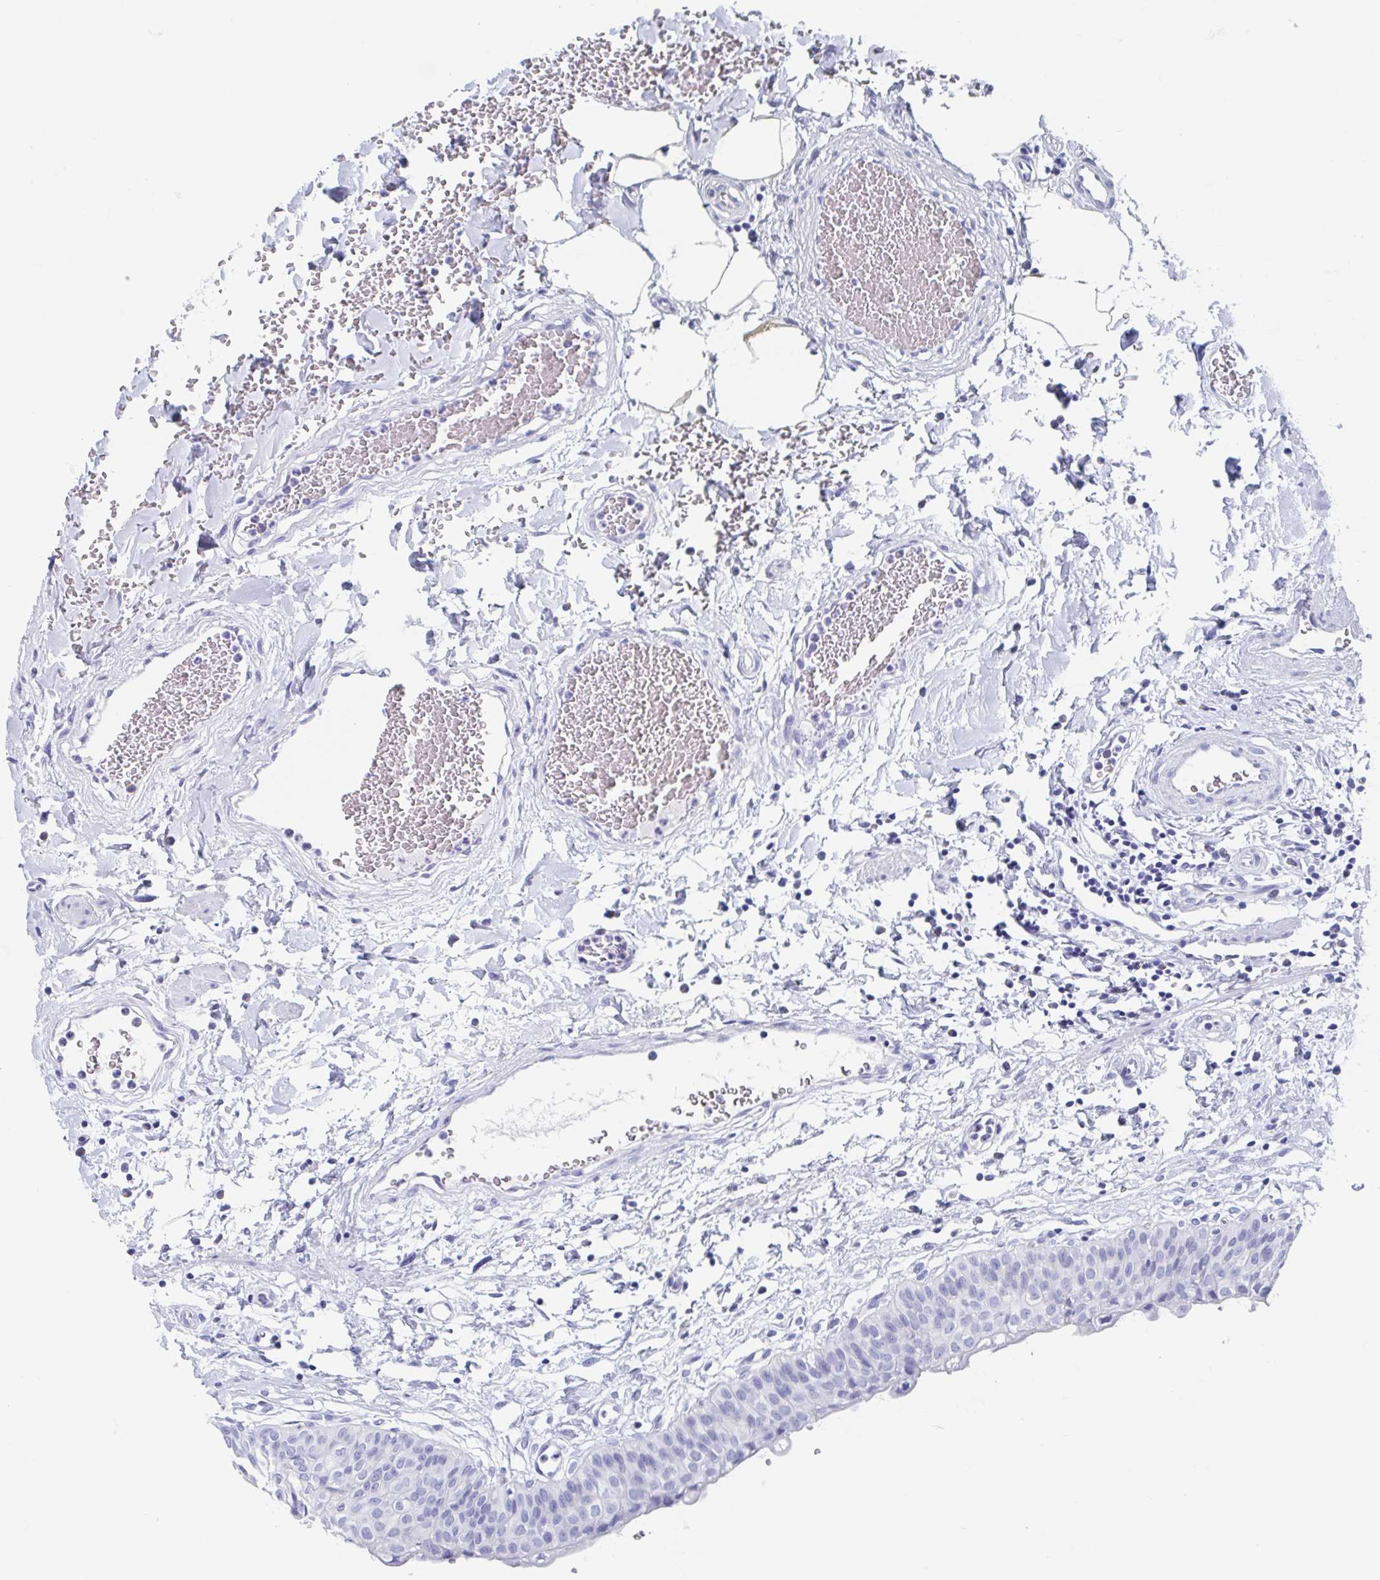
{"staining": {"intensity": "negative", "quantity": "none", "location": "none"}, "tissue": "urinary bladder", "cell_type": "Urothelial cells", "image_type": "normal", "snomed": [{"axis": "morphology", "description": "Normal tissue, NOS"}, {"axis": "topography", "description": "Urinary bladder"}], "caption": "DAB (3,3'-diaminobenzidine) immunohistochemical staining of normal urinary bladder reveals no significant expression in urothelial cells. The staining is performed using DAB (3,3'-diaminobenzidine) brown chromogen with nuclei counter-stained in using hematoxylin.", "gene": "C10orf53", "patient": {"sex": "male", "age": 55}}